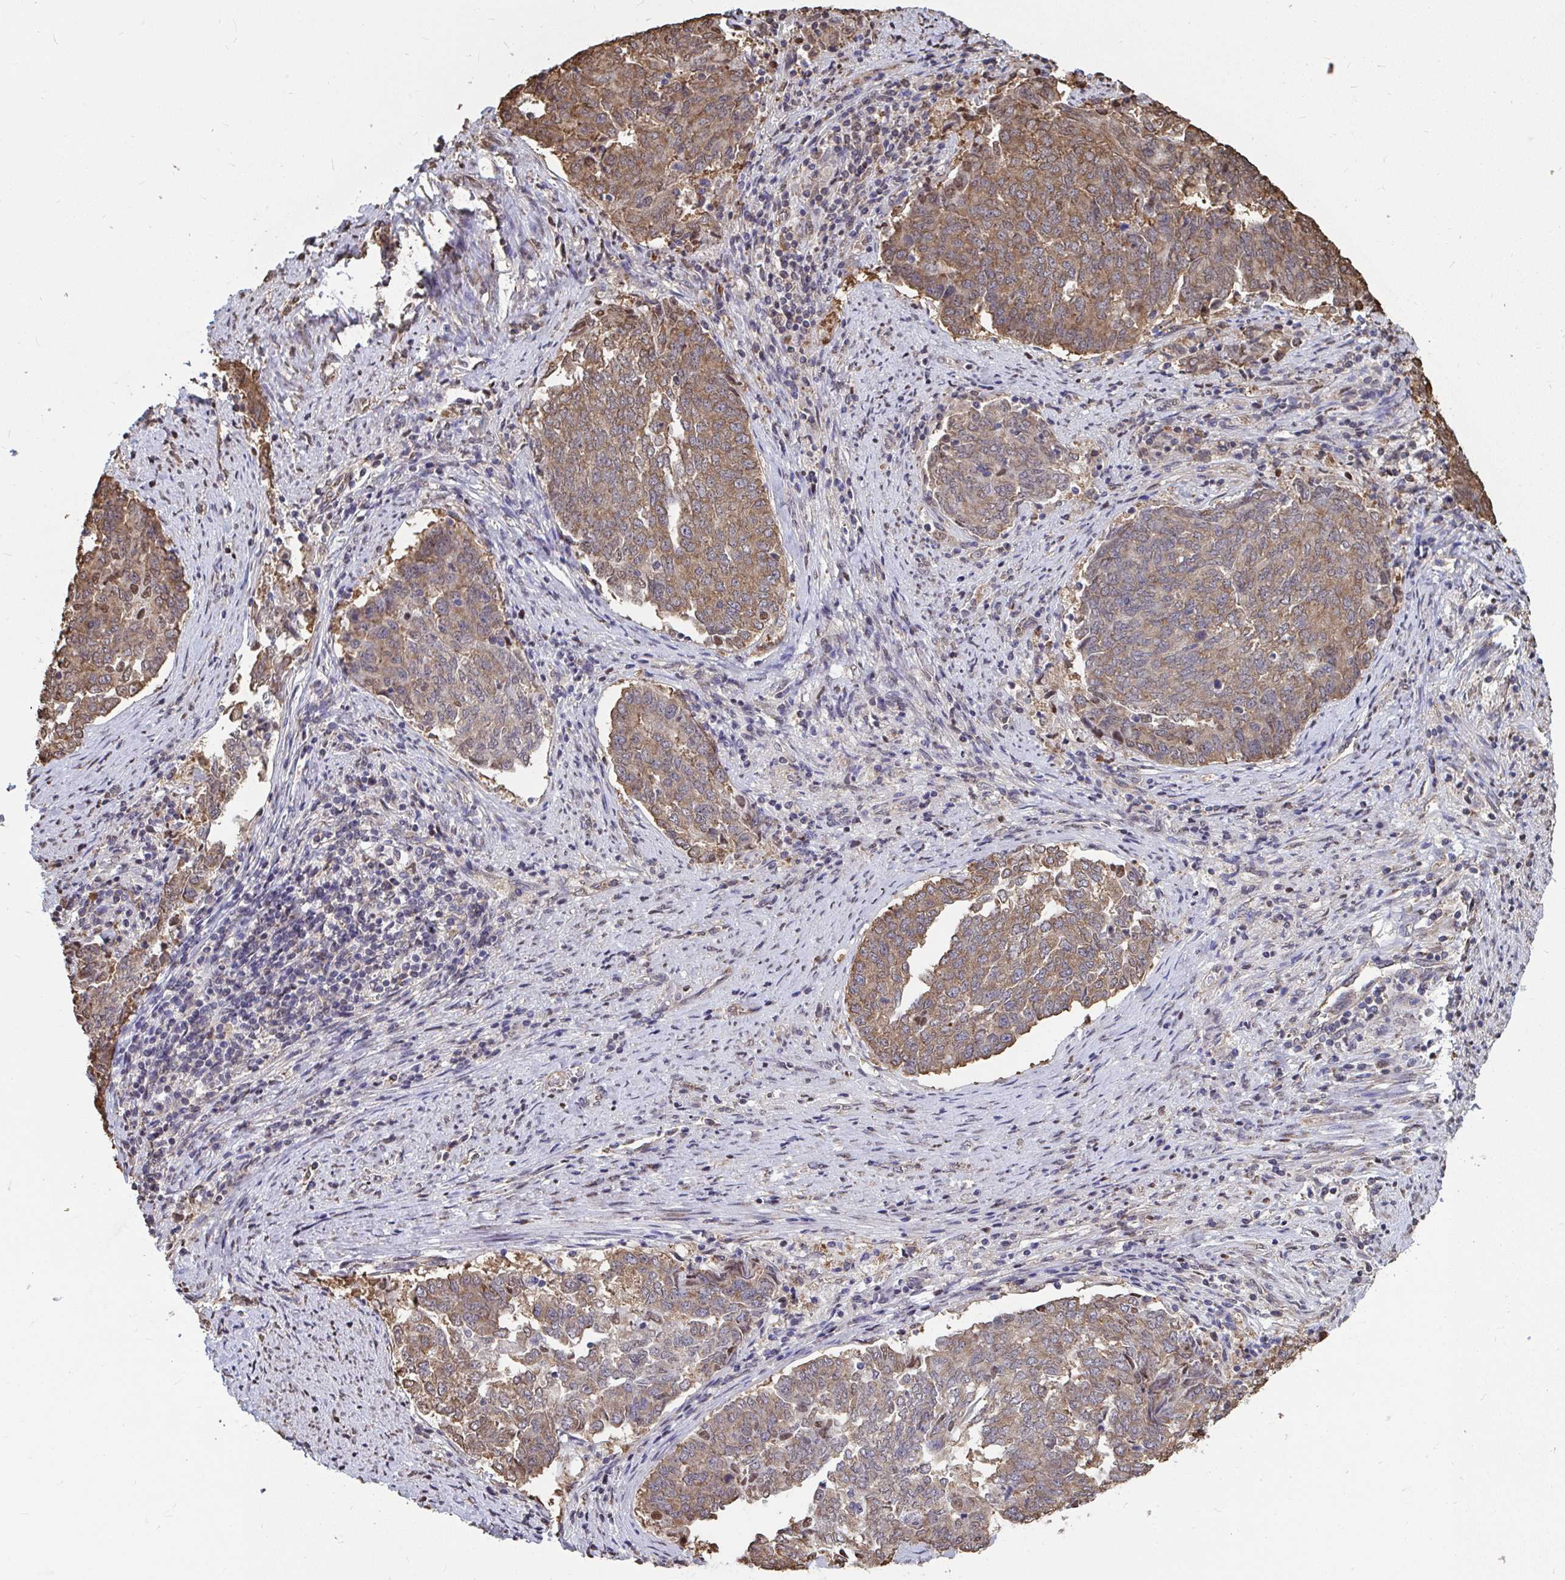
{"staining": {"intensity": "moderate", "quantity": ">75%", "location": "cytoplasmic/membranous"}, "tissue": "endometrial cancer", "cell_type": "Tumor cells", "image_type": "cancer", "snomed": [{"axis": "morphology", "description": "Adenocarcinoma, NOS"}, {"axis": "topography", "description": "Endometrium"}], "caption": "This is a histology image of IHC staining of endometrial cancer (adenocarcinoma), which shows moderate staining in the cytoplasmic/membranous of tumor cells.", "gene": "SYNCRIP", "patient": {"sex": "female", "age": 80}}